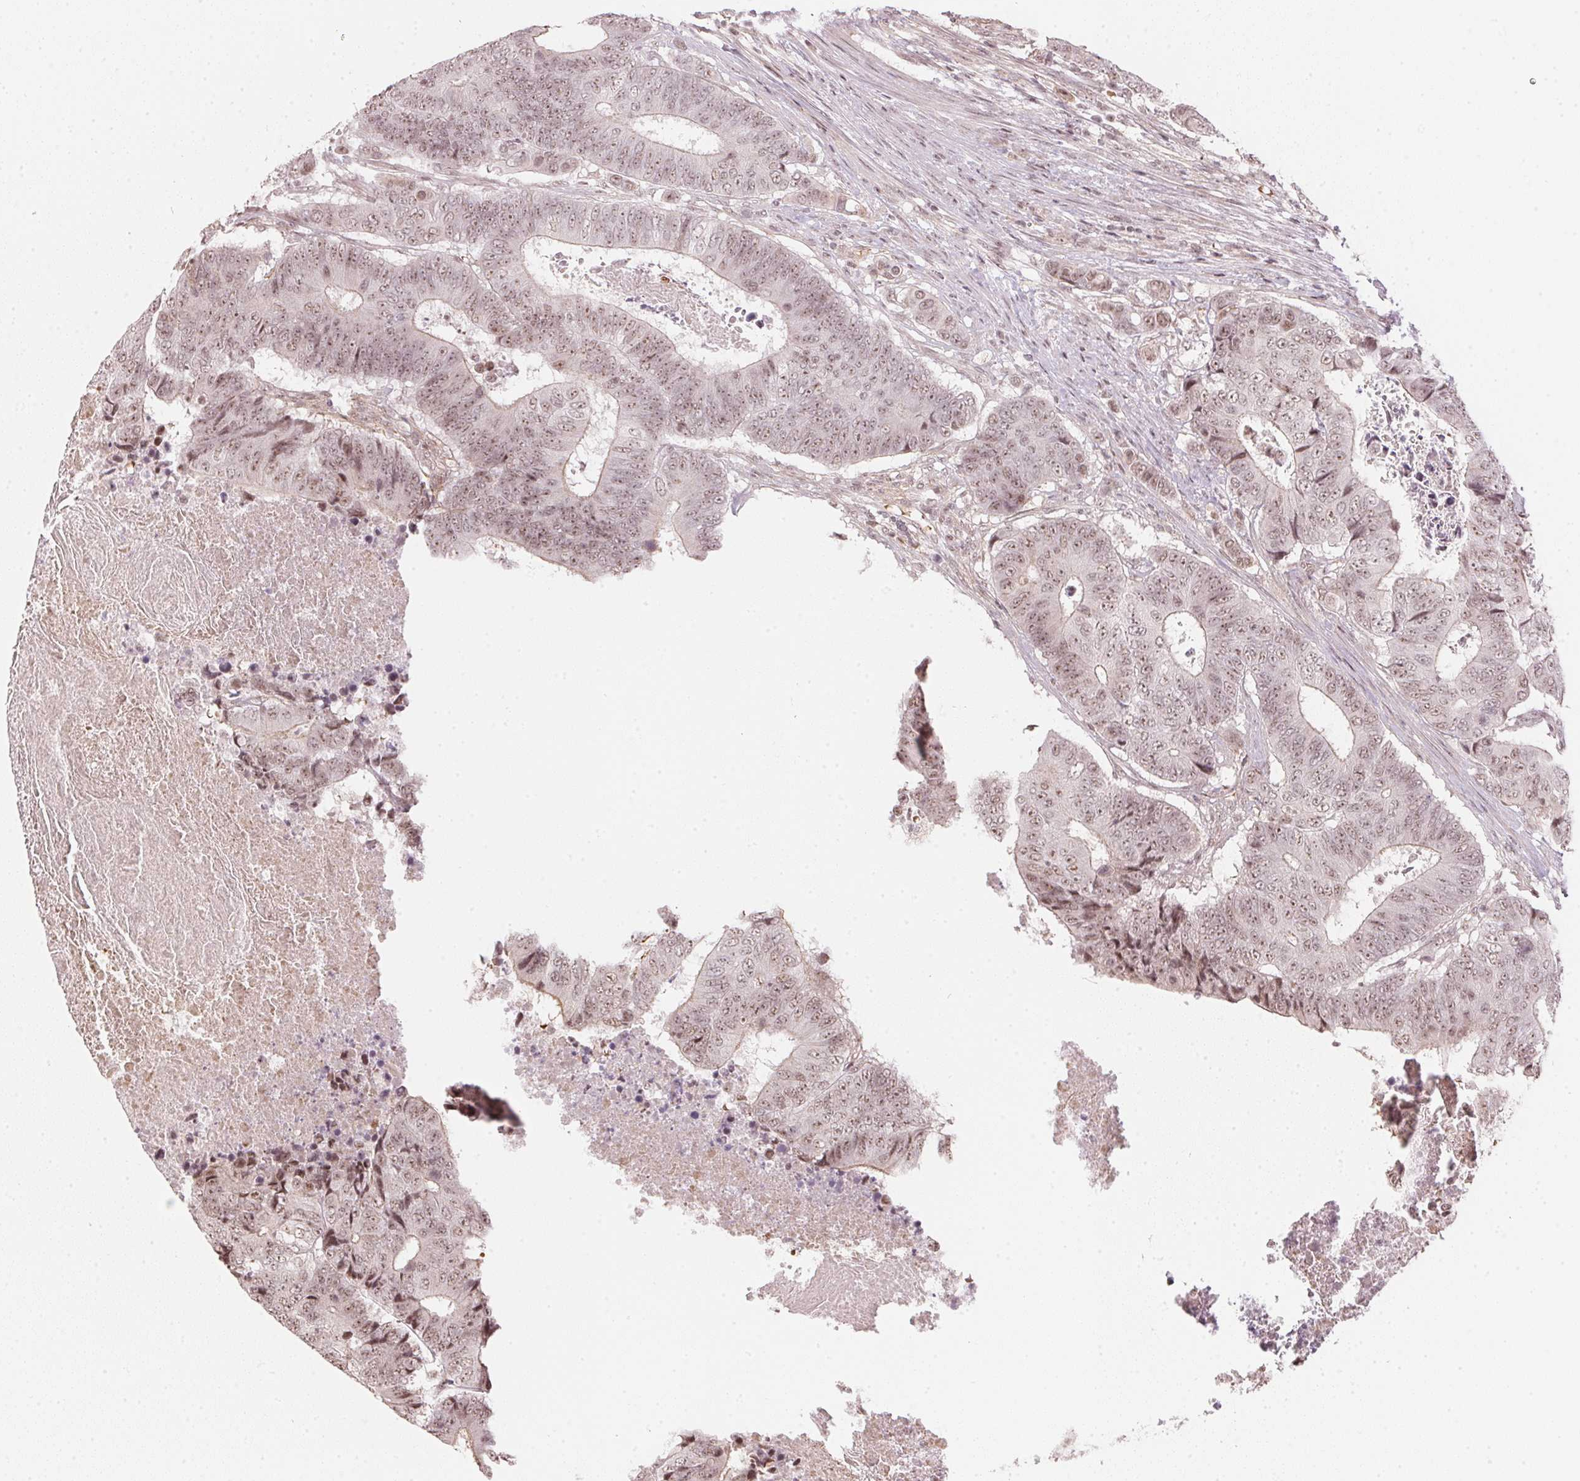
{"staining": {"intensity": "weak", "quantity": ">75%", "location": "nuclear"}, "tissue": "colorectal cancer", "cell_type": "Tumor cells", "image_type": "cancer", "snomed": [{"axis": "morphology", "description": "Adenocarcinoma, NOS"}, {"axis": "topography", "description": "Colon"}], "caption": "IHC of colorectal cancer (adenocarcinoma) exhibits low levels of weak nuclear positivity in about >75% of tumor cells. (DAB (3,3'-diaminobenzidine) IHC, brown staining for protein, blue staining for nuclei).", "gene": "KAT6A", "patient": {"sex": "female", "age": 48}}